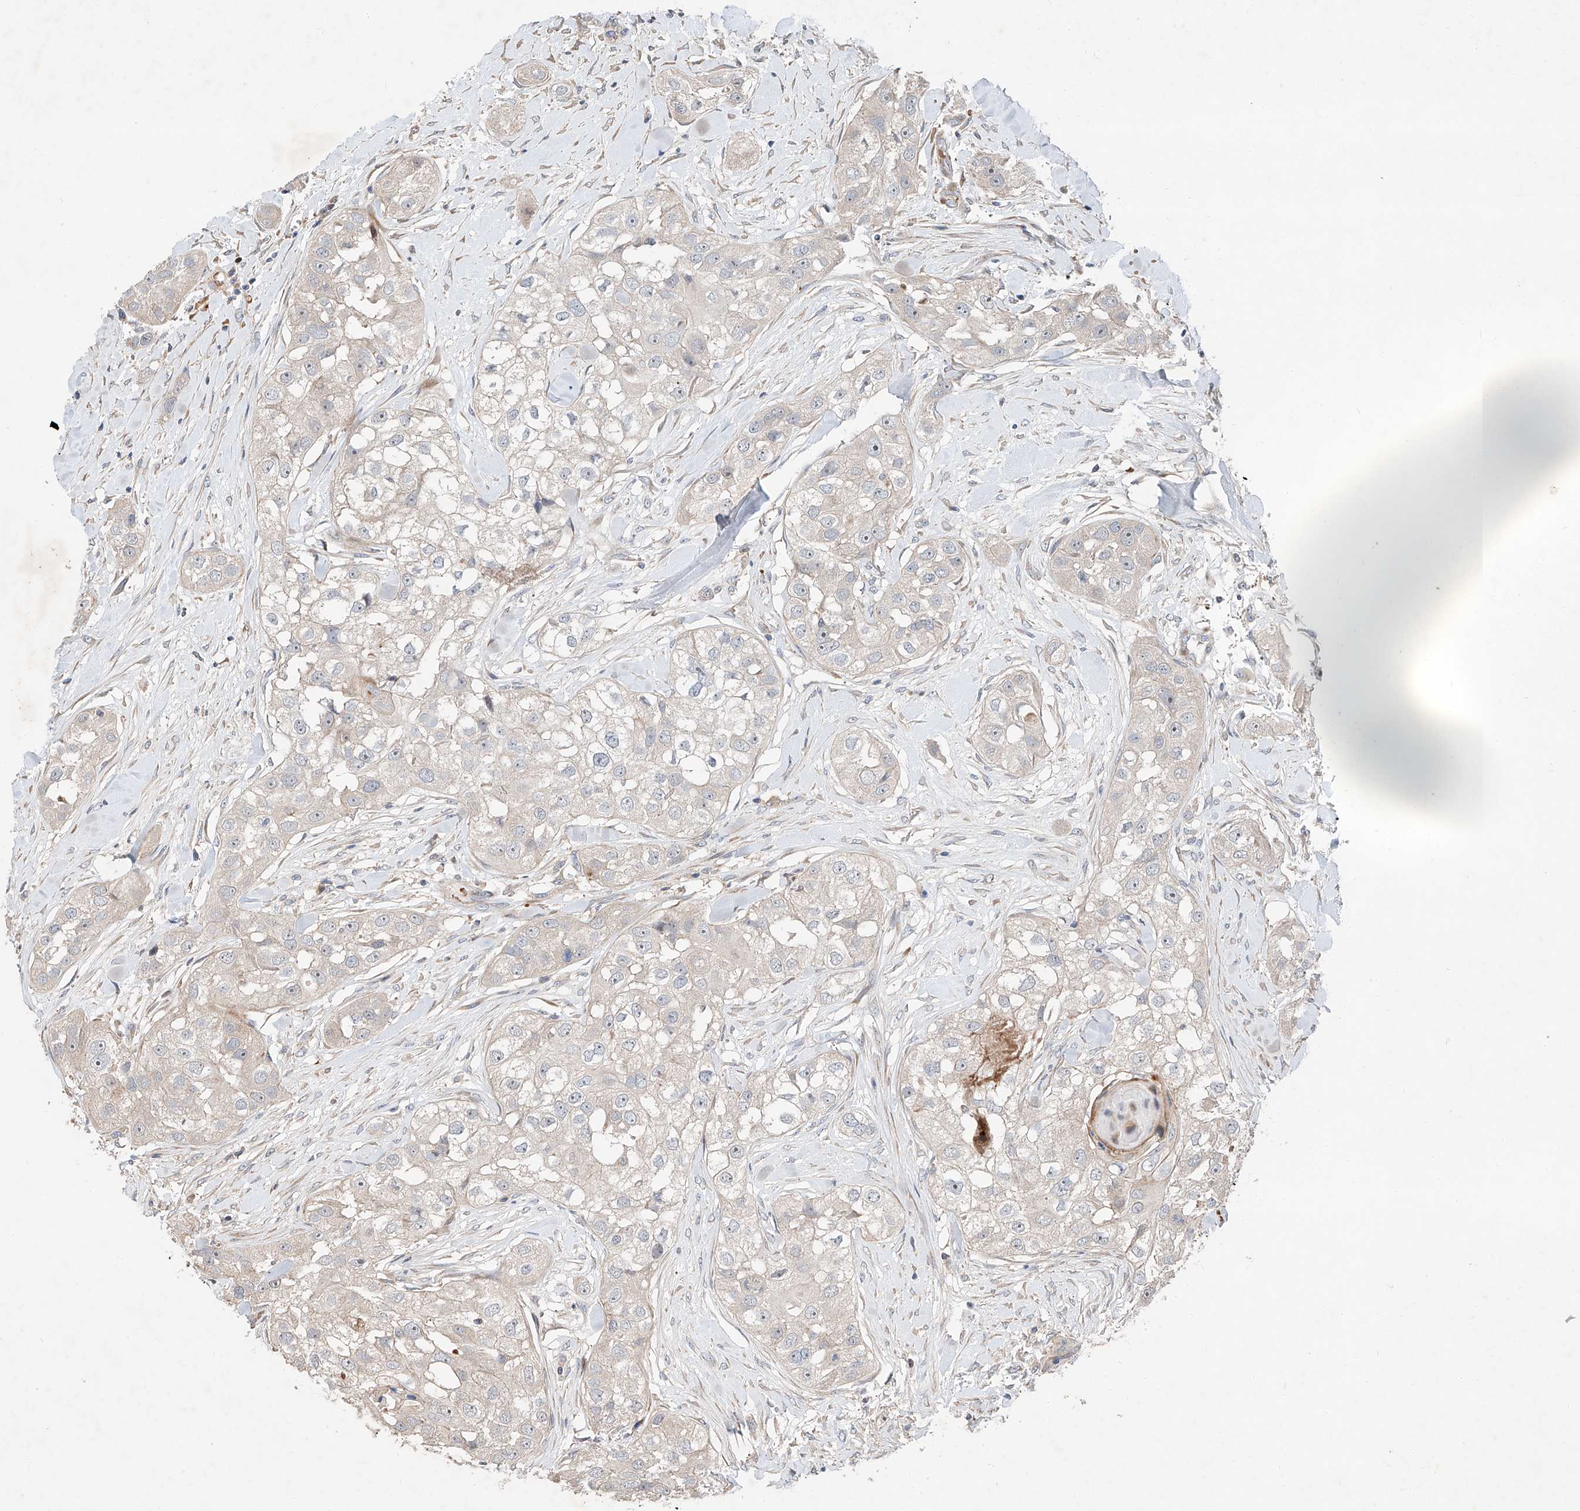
{"staining": {"intensity": "negative", "quantity": "none", "location": "none"}, "tissue": "head and neck cancer", "cell_type": "Tumor cells", "image_type": "cancer", "snomed": [{"axis": "morphology", "description": "Normal tissue, NOS"}, {"axis": "morphology", "description": "Squamous cell carcinoma, NOS"}, {"axis": "topography", "description": "Skeletal muscle"}, {"axis": "topography", "description": "Head-Neck"}], "caption": "This is an immunohistochemistry histopathology image of human squamous cell carcinoma (head and neck). There is no staining in tumor cells.", "gene": "USF3", "patient": {"sex": "male", "age": 51}}